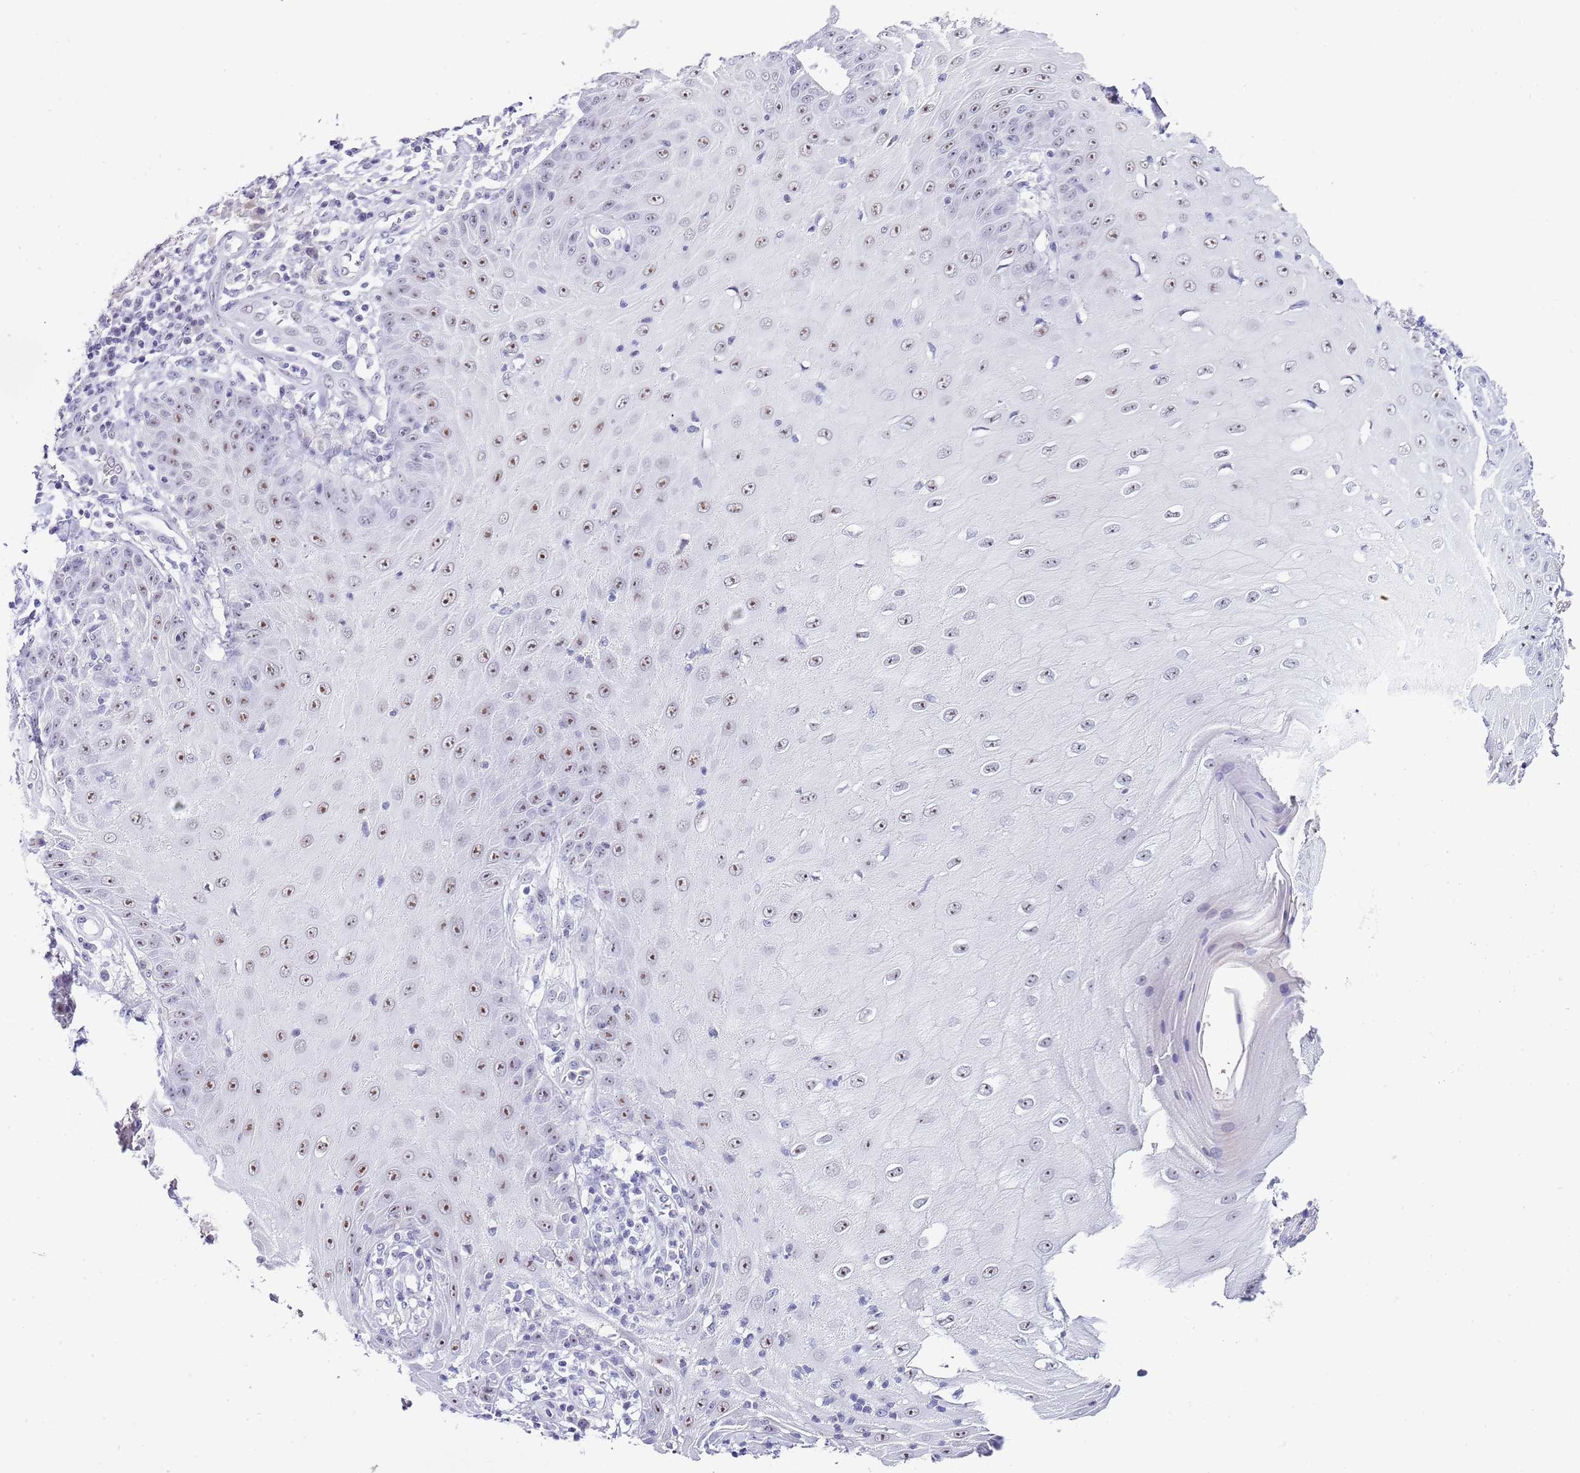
{"staining": {"intensity": "moderate", "quantity": "<25%", "location": "nuclear"}, "tissue": "skin cancer", "cell_type": "Tumor cells", "image_type": "cancer", "snomed": [{"axis": "morphology", "description": "Squamous cell carcinoma, NOS"}, {"axis": "topography", "description": "Skin"}], "caption": "Immunohistochemical staining of human skin squamous cell carcinoma reveals low levels of moderate nuclear positivity in approximately <25% of tumor cells. (DAB (3,3'-diaminobenzidine) = brown stain, brightfield microscopy at high magnification).", "gene": "NOP56", "patient": {"sex": "male", "age": 70}}